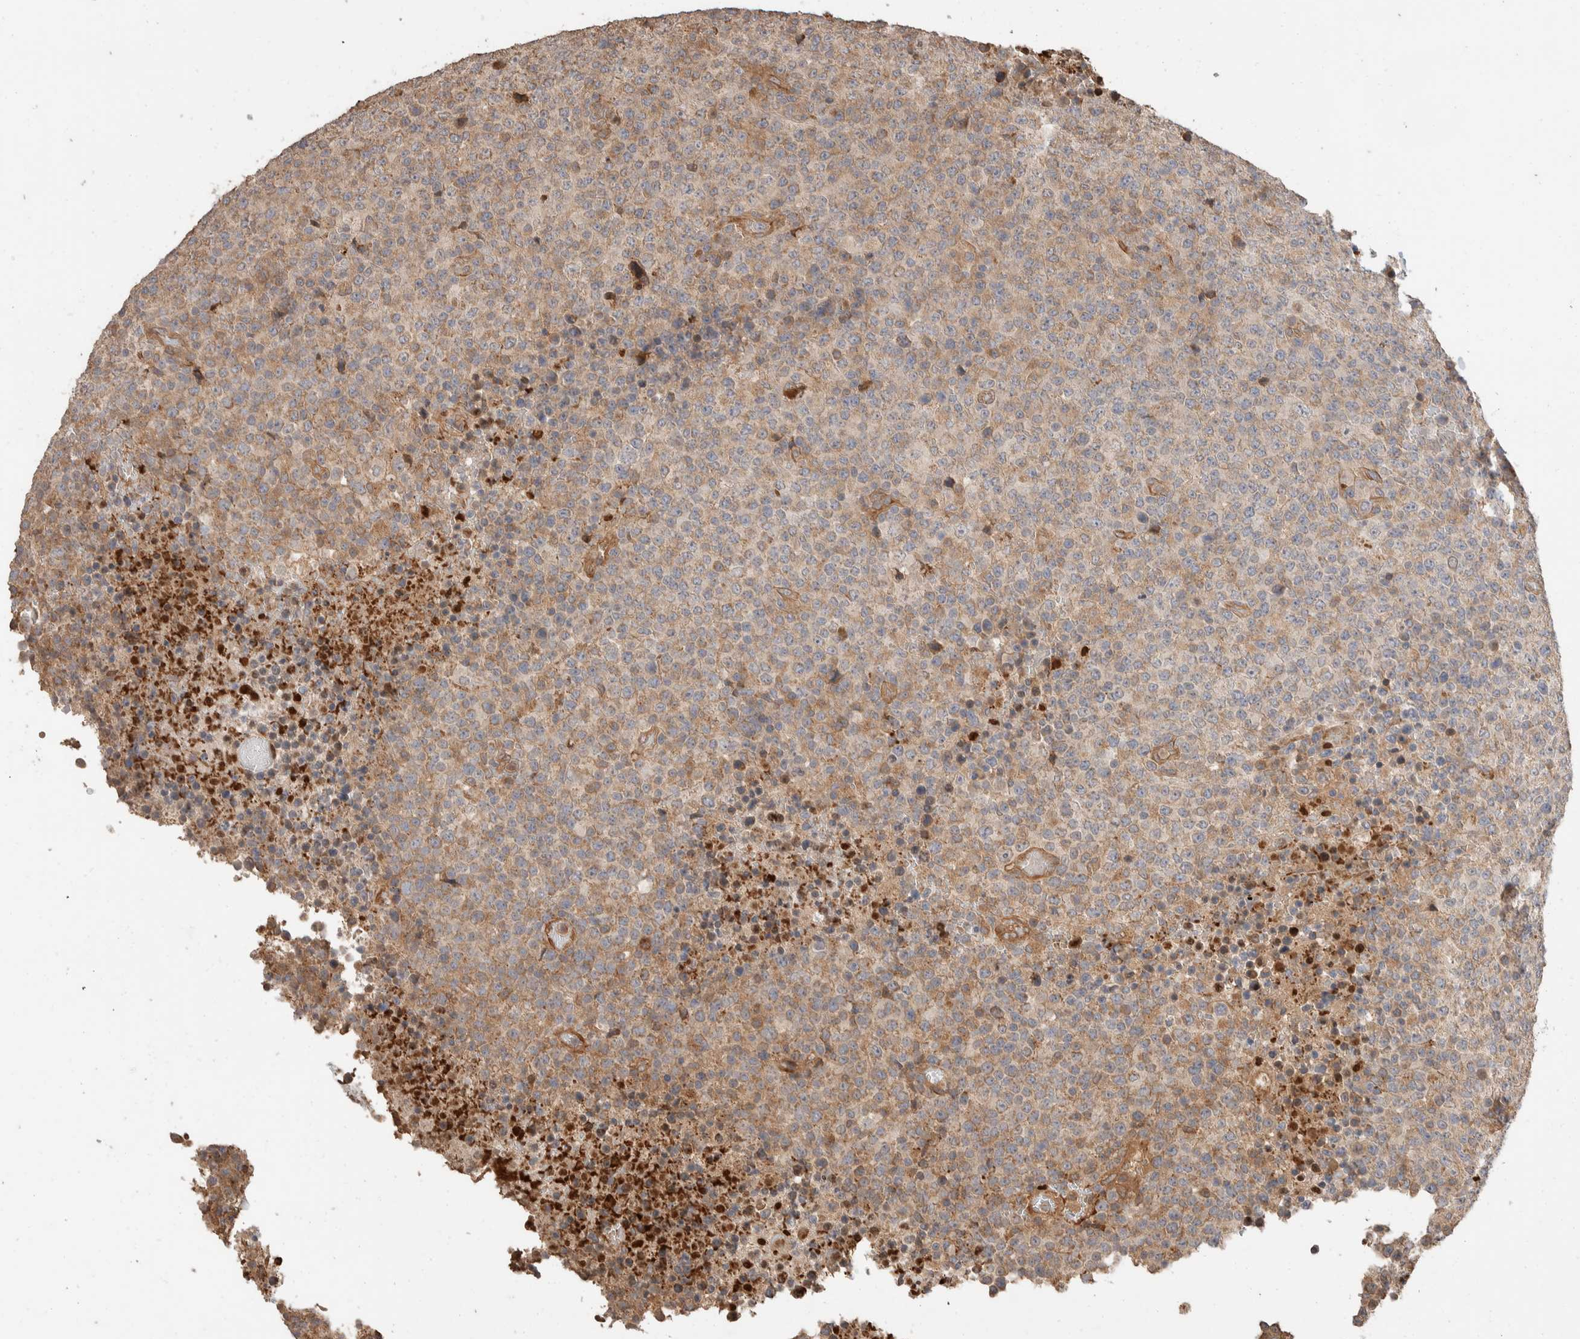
{"staining": {"intensity": "weak", "quantity": ">75%", "location": "cytoplasmic/membranous"}, "tissue": "lymphoma", "cell_type": "Tumor cells", "image_type": "cancer", "snomed": [{"axis": "morphology", "description": "Malignant lymphoma, non-Hodgkin's type, High grade"}, {"axis": "topography", "description": "Lymph node"}], "caption": "Brown immunohistochemical staining in malignant lymphoma, non-Hodgkin's type (high-grade) displays weak cytoplasmic/membranous expression in approximately >75% of tumor cells. (DAB (3,3'-diaminobenzidine) IHC with brightfield microscopy, high magnification).", "gene": "ERC1", "patient": {"sex": "male", "age": 13}}